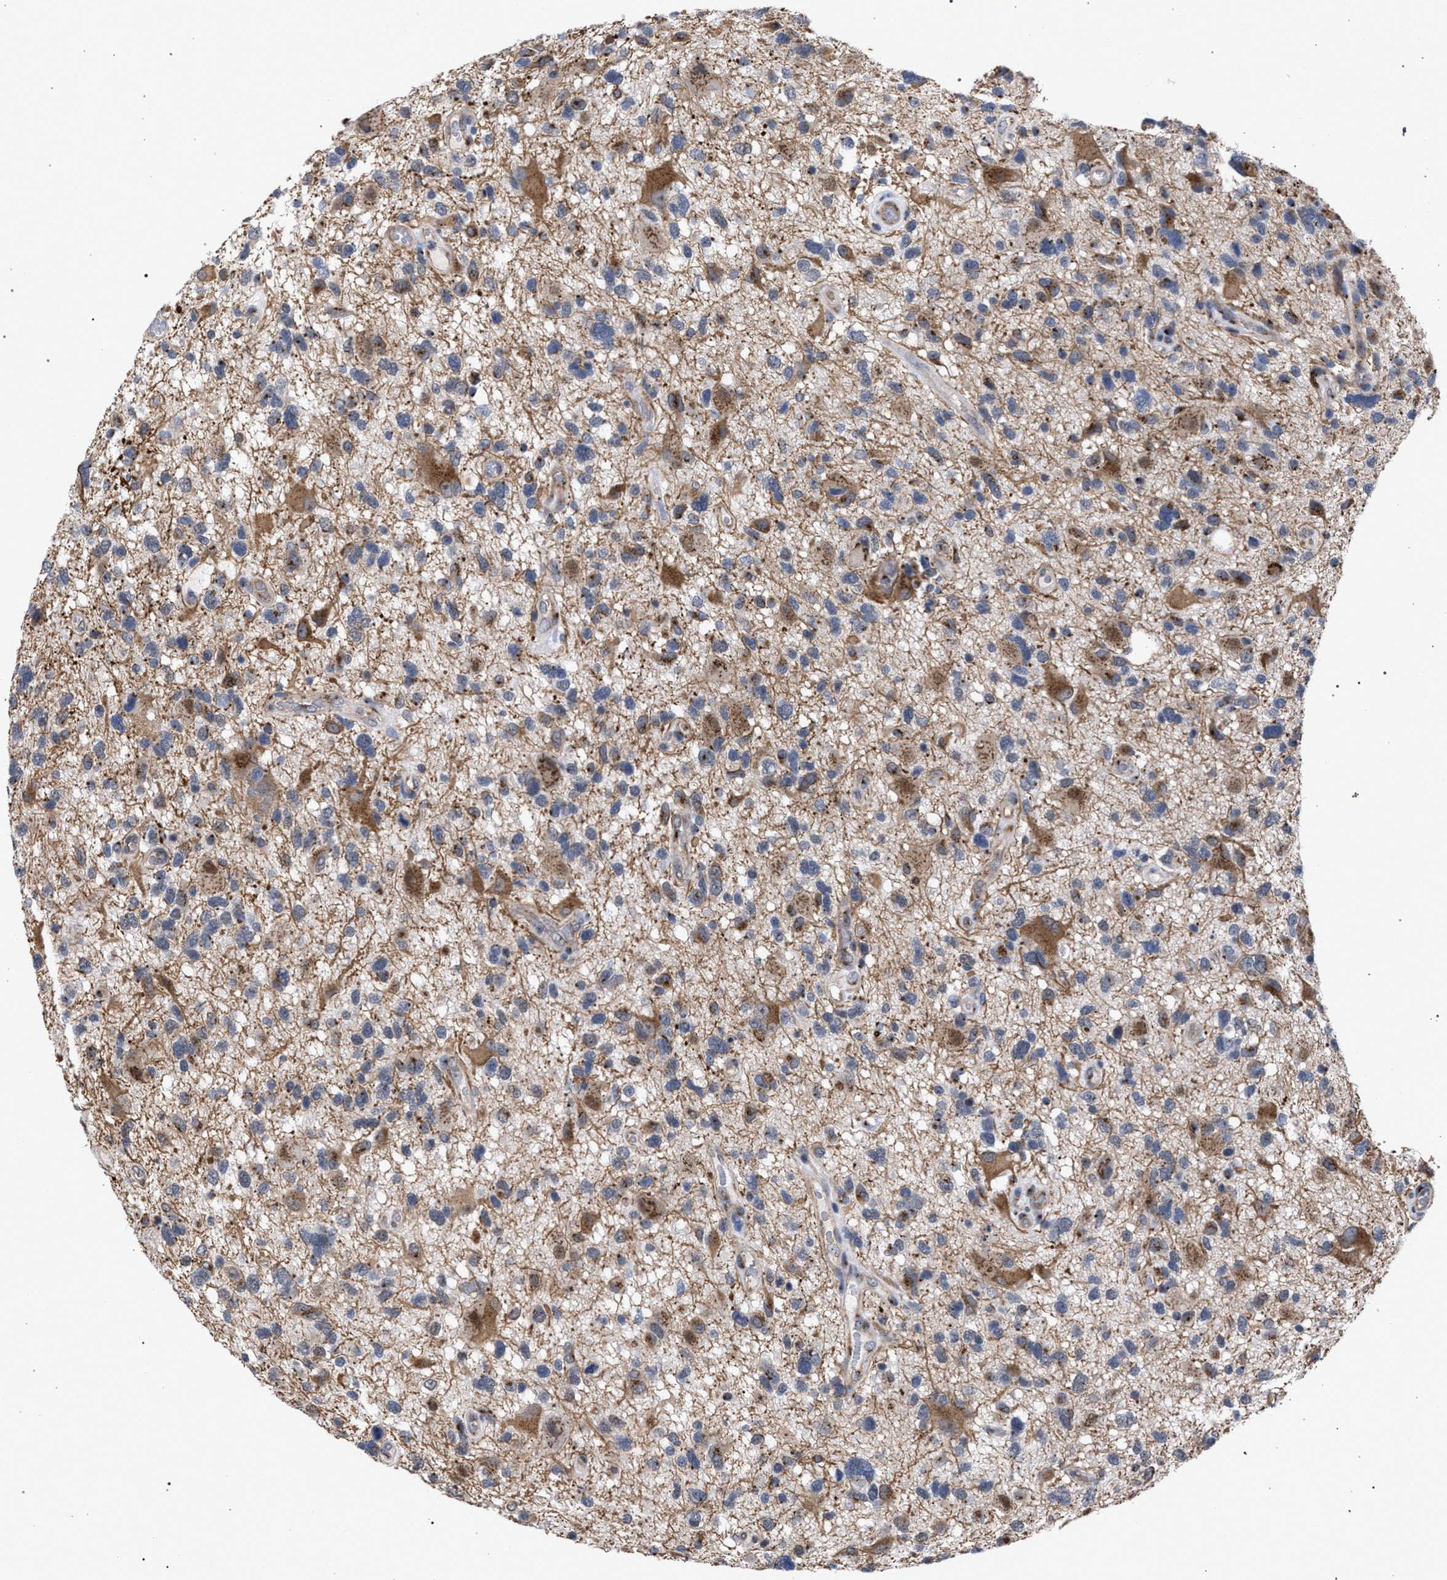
{"staining": {"intensity": "moderate", "quantity": "25%-75%", "location": "cytoplasmic/membranous"}, "tissue": "glioma", "cell_type": "Tumor cells", "image_type": "cancer", "snomed": [{"axis": "morphology", "description": "Glioma, malignant, High grade"}, {"axis": "topography", "description": "Brain"}], "caption": "This histopathology image displays immunohistochemistry staining of human glioma, with medium moderate cytoplasmic/membranous staining in about 25%-75% of tumor cells.", "gene": "GOLGA2", "patient": {"sex": "male", "age": 33}}